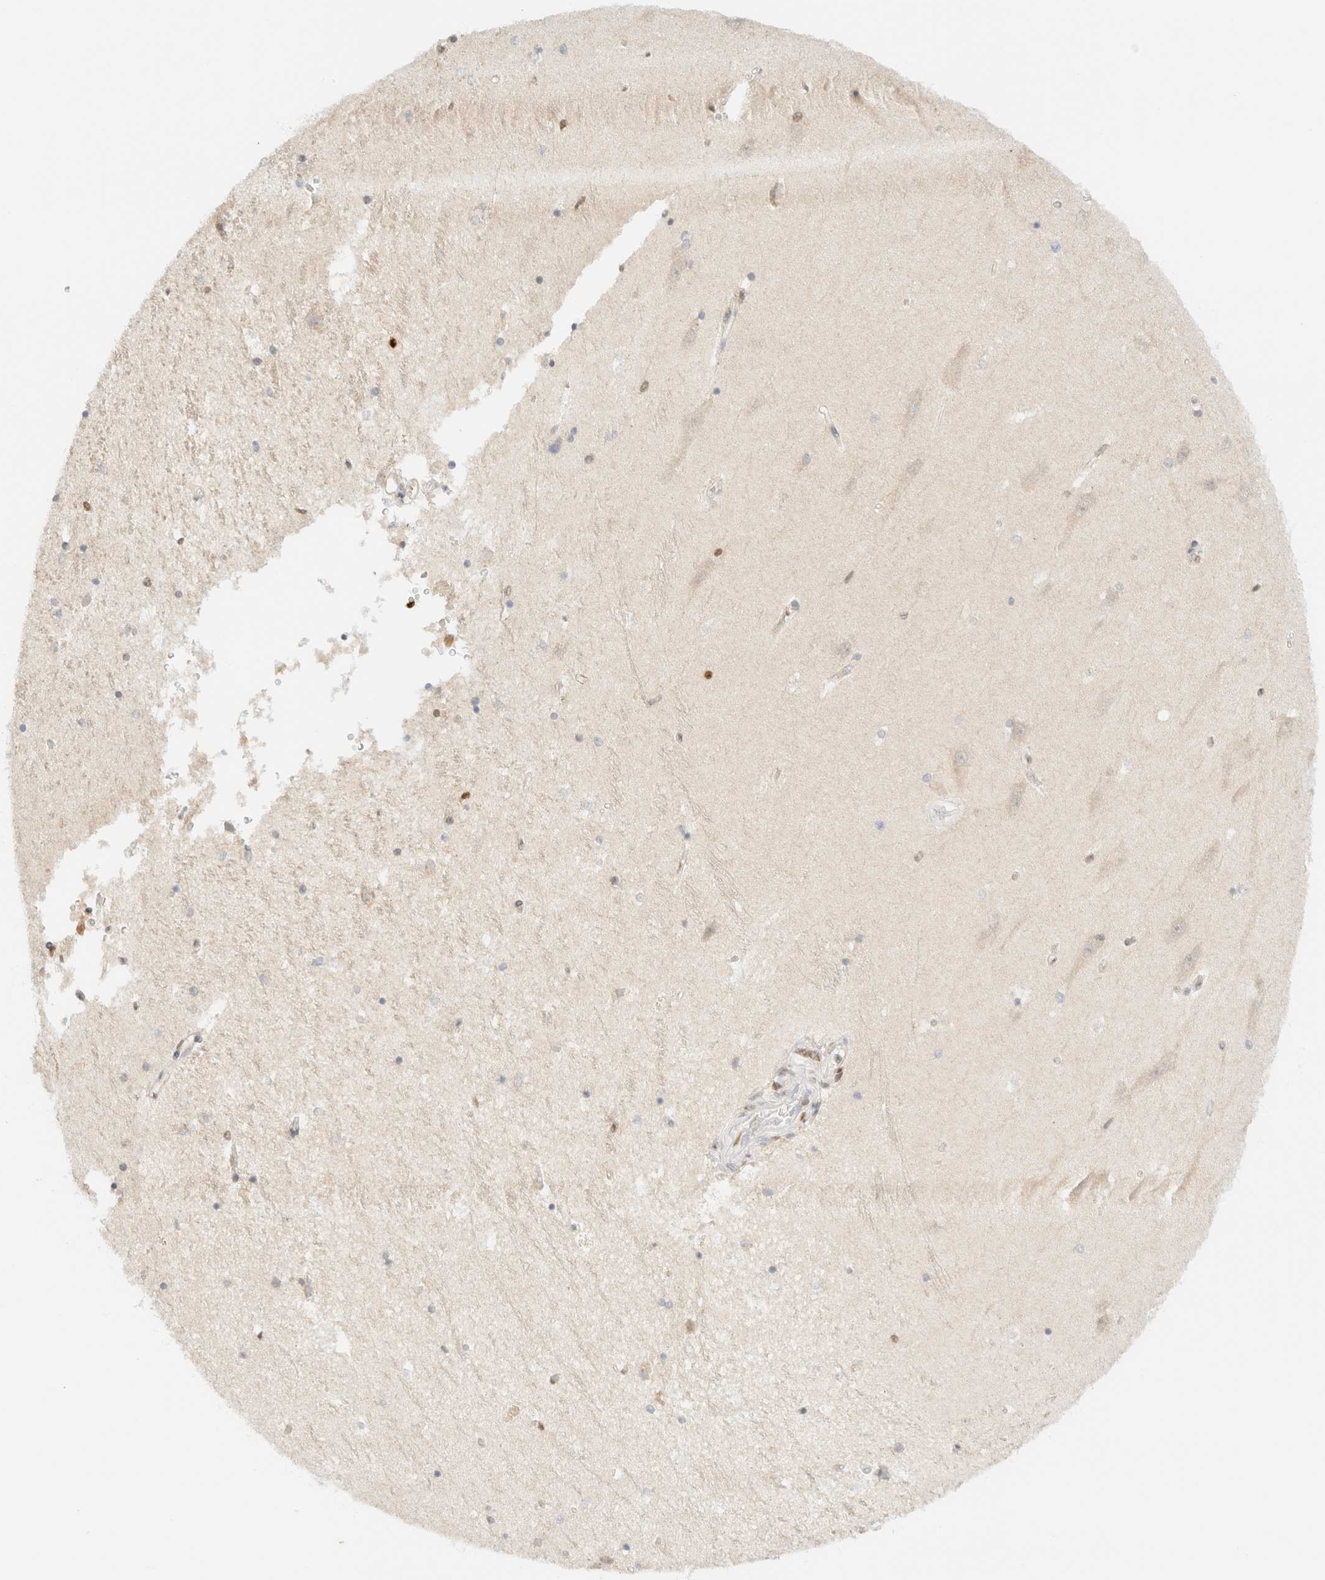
{"staining": {"intensity": "weak", "quantity": "<25%", "location": "nuclear"}, "tissue": "hippocampus", "cell_type": "Glial cells", "image_type": "normal", "snomed": [{"axis": "morphology", "description": "Normal tissue, NOS"}, {"axis": "topography", "description": "Hippocampus"}], "caption": "Glial cells show no significant protein positivity in benign hippocampus.", "gene": "DDB2", "patient": {"sex": "male", "age": 45}}